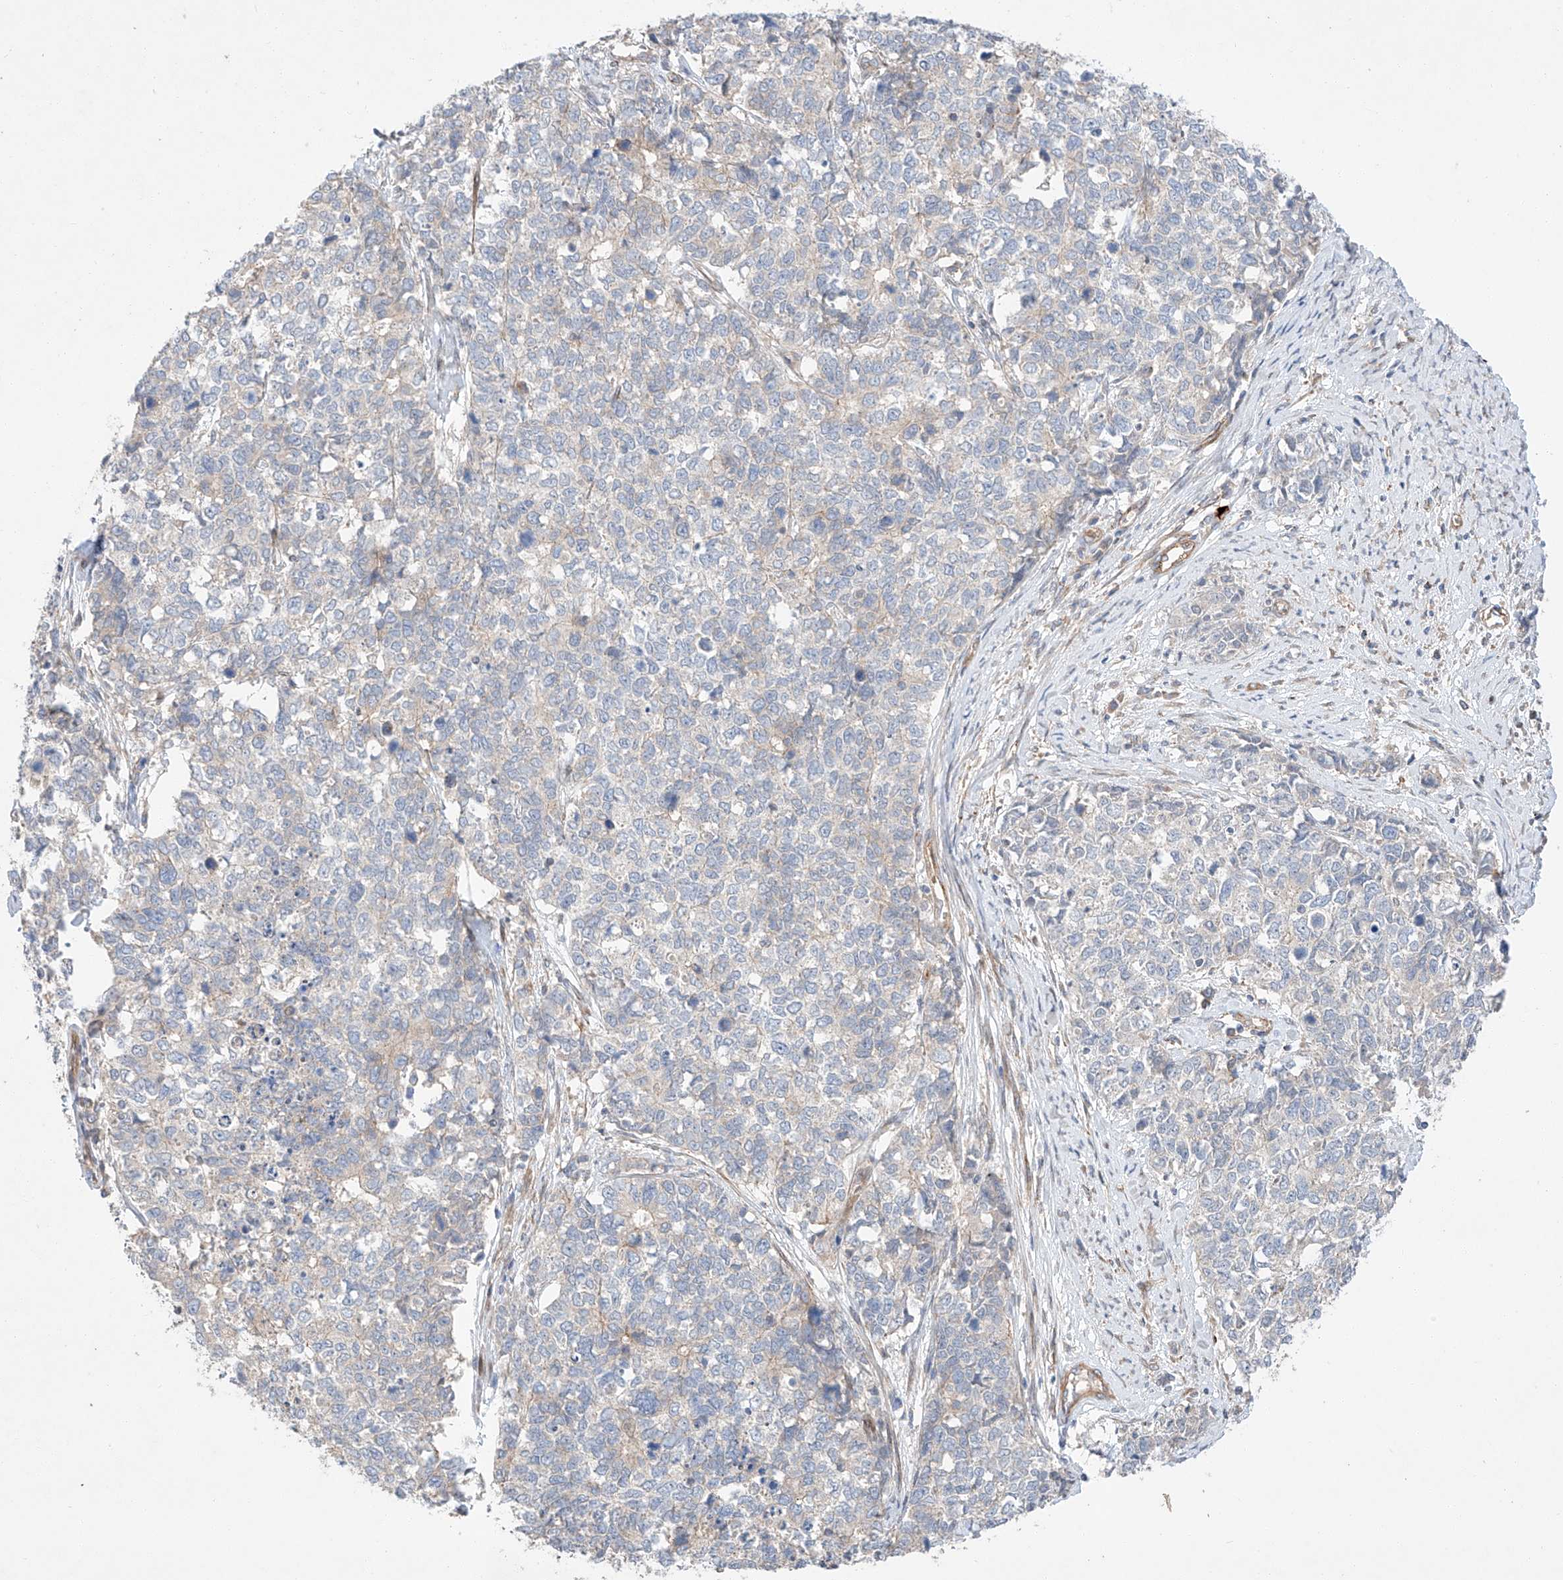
{"staining": {"intensity": "negative", "quantity": "none", "location": "none"}, "tissue": "cervical cancer", "cell_type": "Tumor cells", "image_type": "cancer", "snomed": [{"axis": "morphology", "description": "Squamous cell carcinoma, NOS"}, {"axis": "topography", "description": "Cervix"}], "caption": "Squamous cell carcinoma (cervical) stained for a protein using immunohistochemistry (IHC) exhibits no staining tumor cells.", "gene": "MINDY4", "patient": {"sex": "female", "age": 63}}